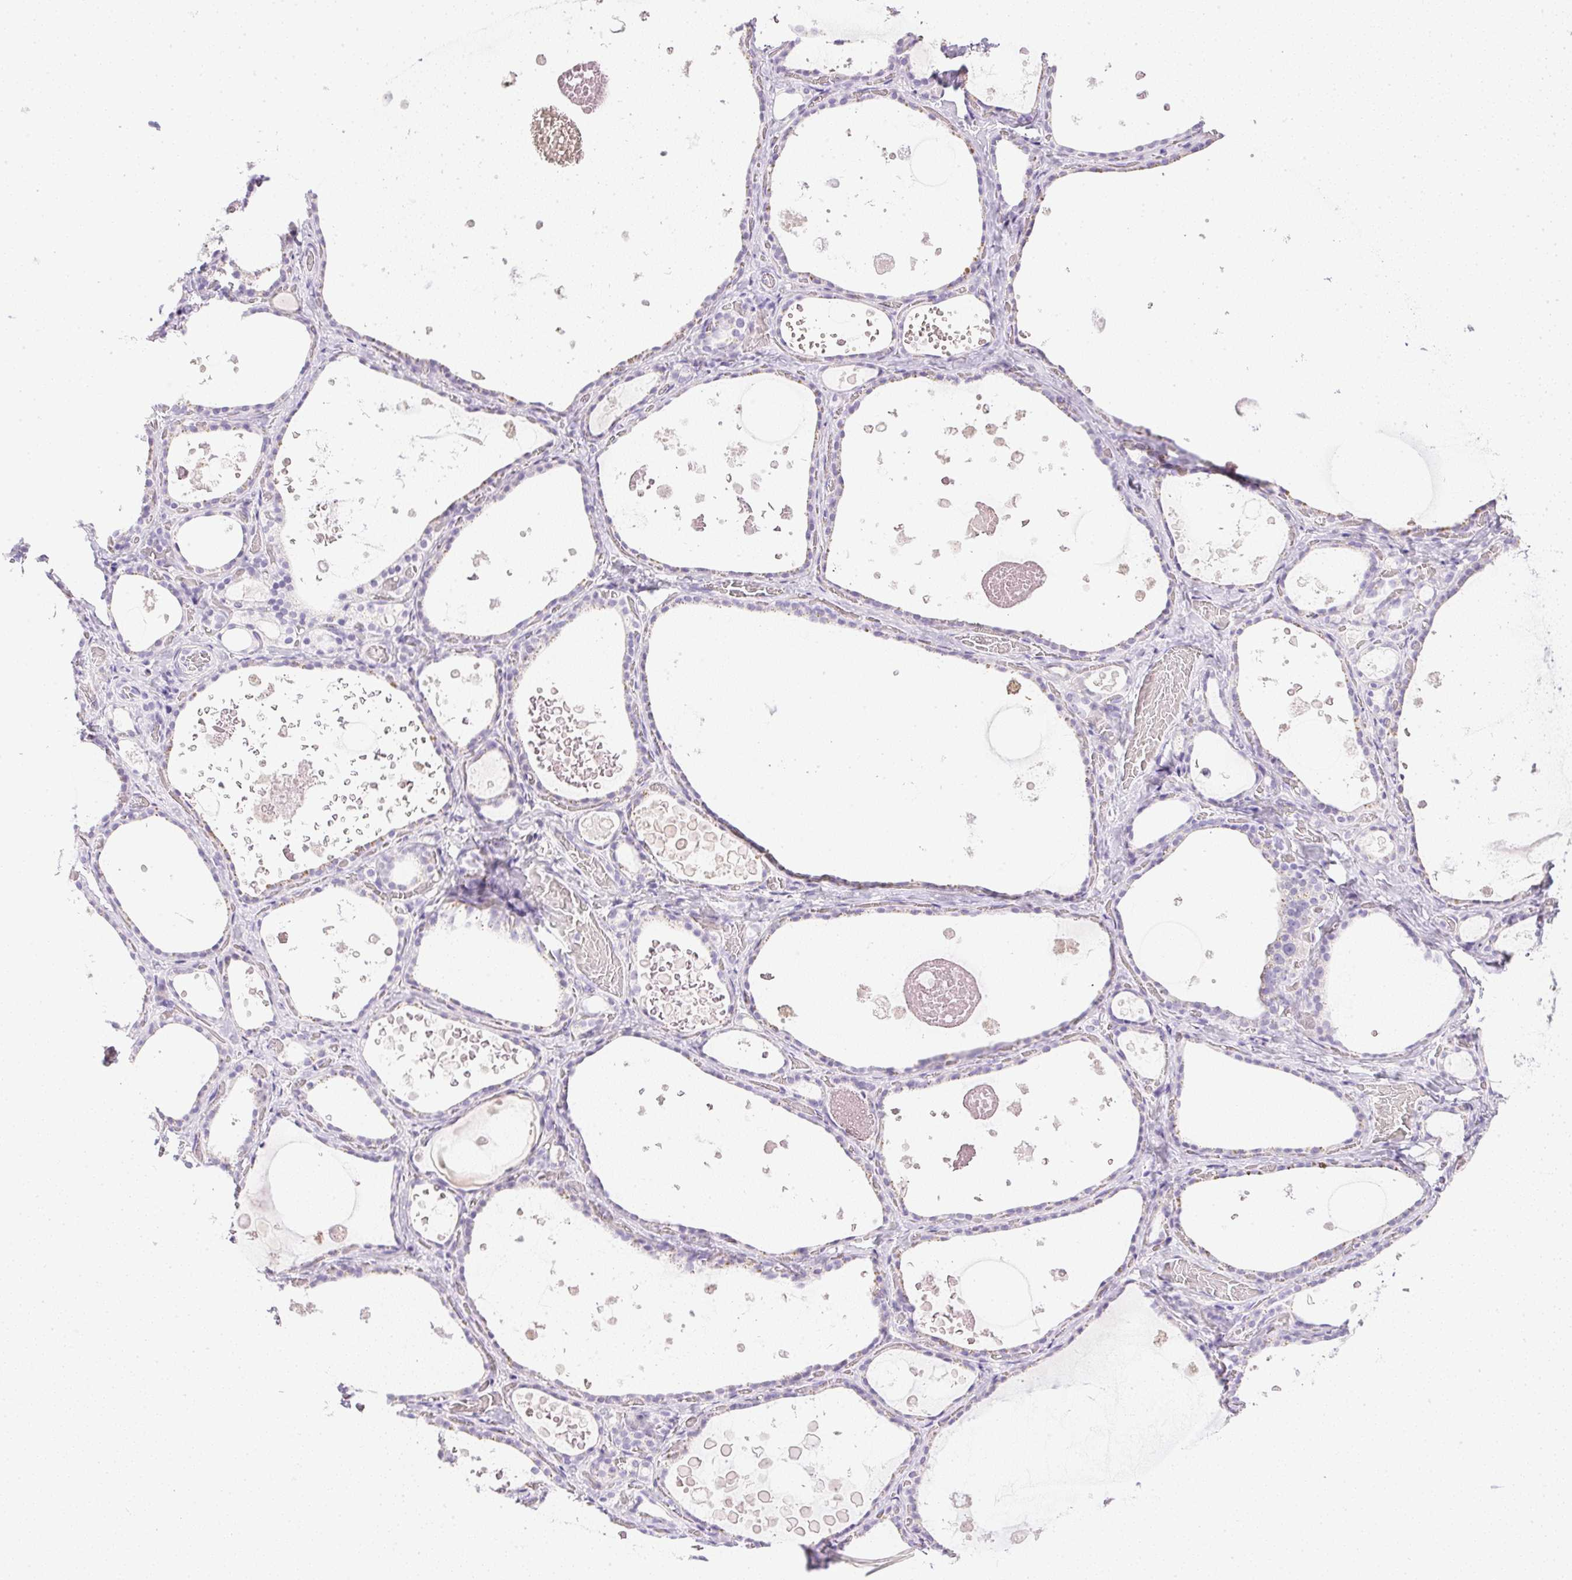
{"staining": {"intensity": "negative", "quantity": "none", "location": "none"}, "tissue": "thyroid gland", "cell_type": "Glandular cells", "image_type": "normal", "snomed": [{"axis": "morphology", "description": "Normal tissue, NOS"}, {"axis": "topography", "description": "Thyroid gland"}], "caption": "Immunohistochemistry (IHC) of unremarkable human thyroid gland displays no positivity in glandular cells.", "gene": "CPB1", "patient": {"sex": "female", "age": 56}}